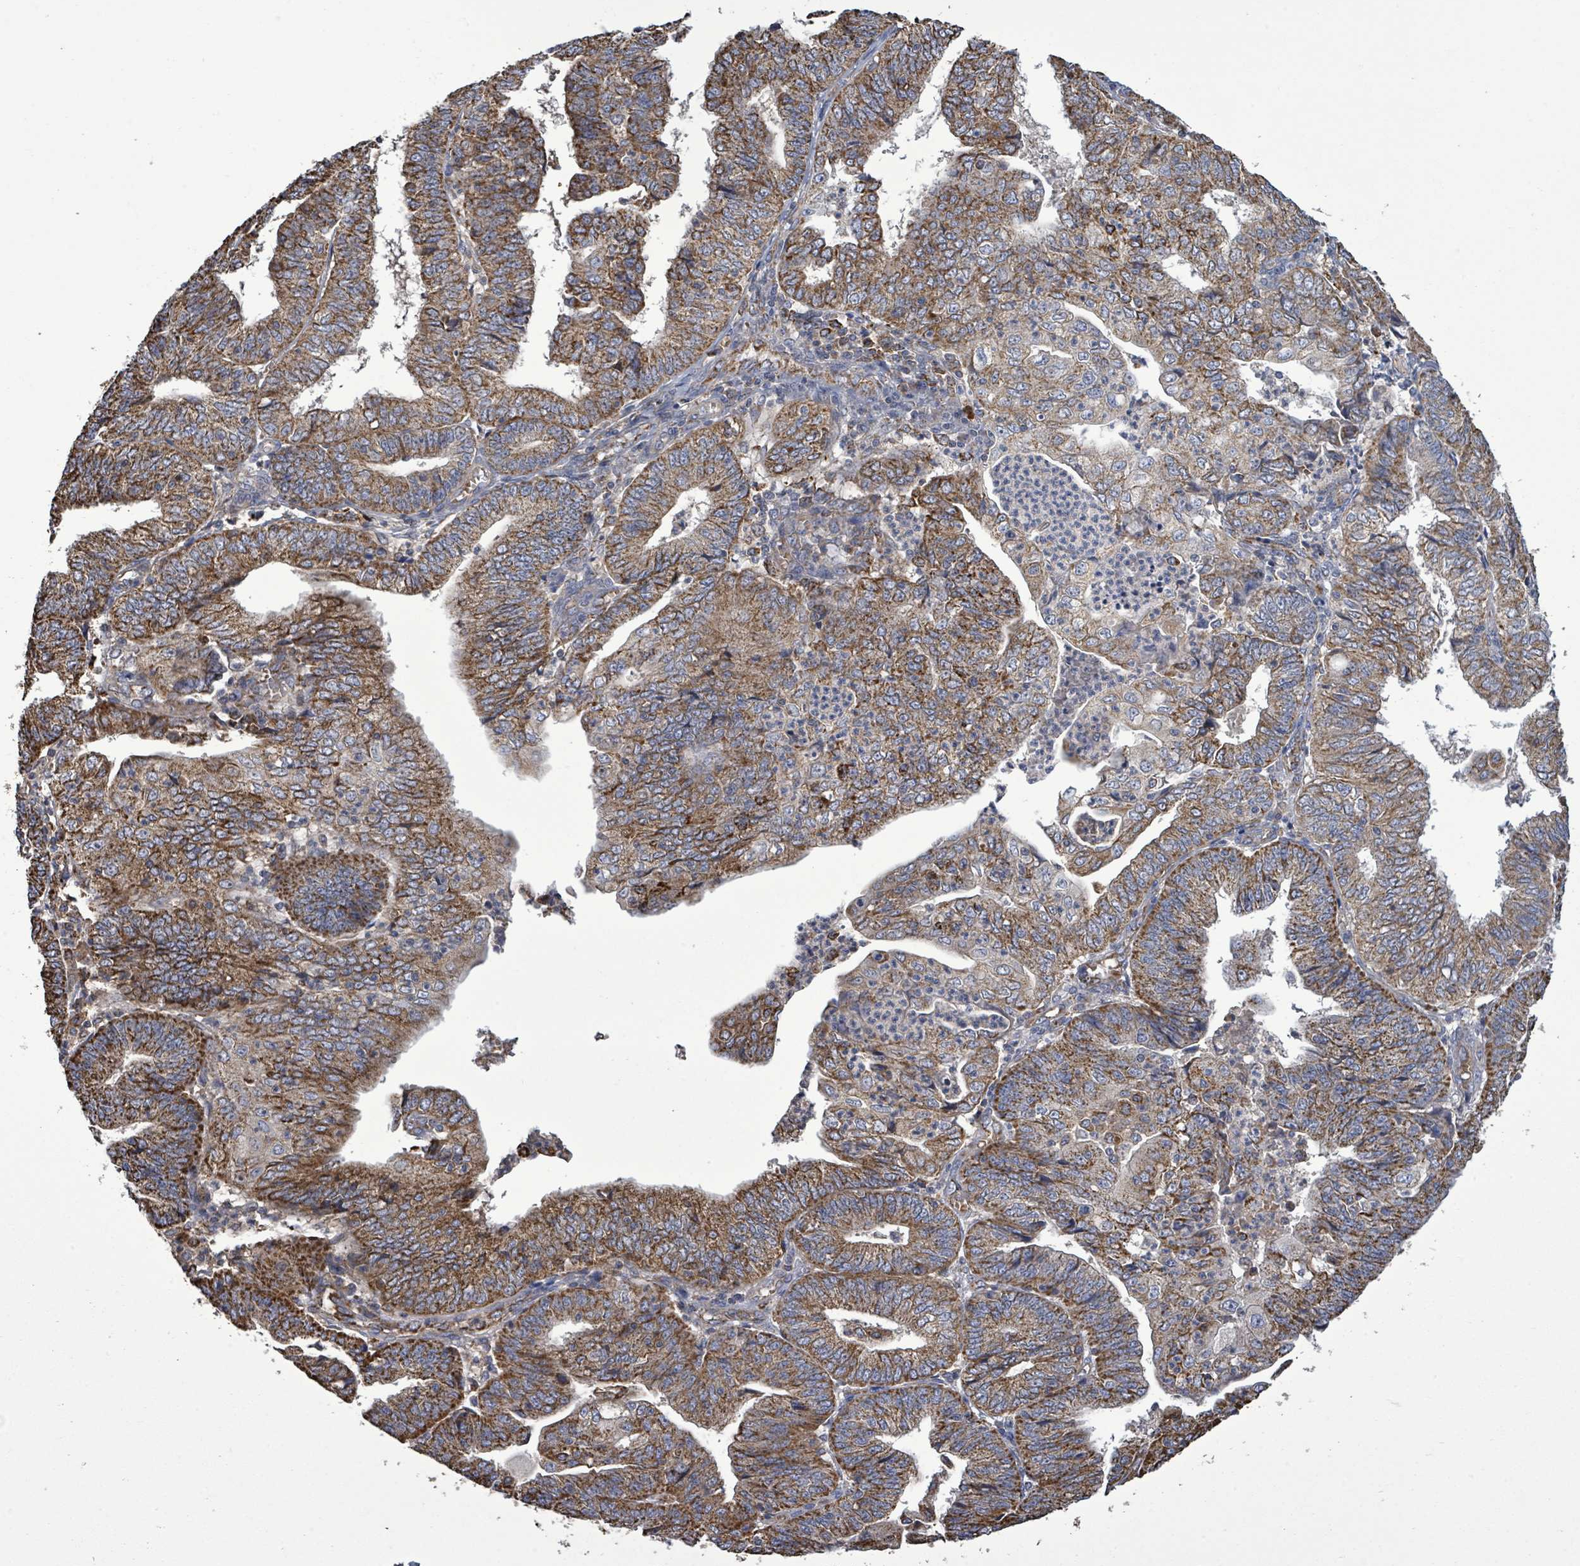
{"staining": {"intensity": "strong", "quantity": ">75%", "location": "cytoplasmic/membranous"}, "tissue": "endometrial cancer", "cell_type": "Tumor cells", "image_type": "cancer", "snomed": [{"axis": "morphology", "description": "Adenocarcinoma, NOS"}, {"axis": "topography", "description": "Endometrium"}], "caption": "Immunohistochemistry of endometrial cancer shows high levels of strong cytoplasmic/membranous staining in about >75% of tumor cells.", "gene": "MTMR12", "patient": {"sex": "female", "age": 56}}